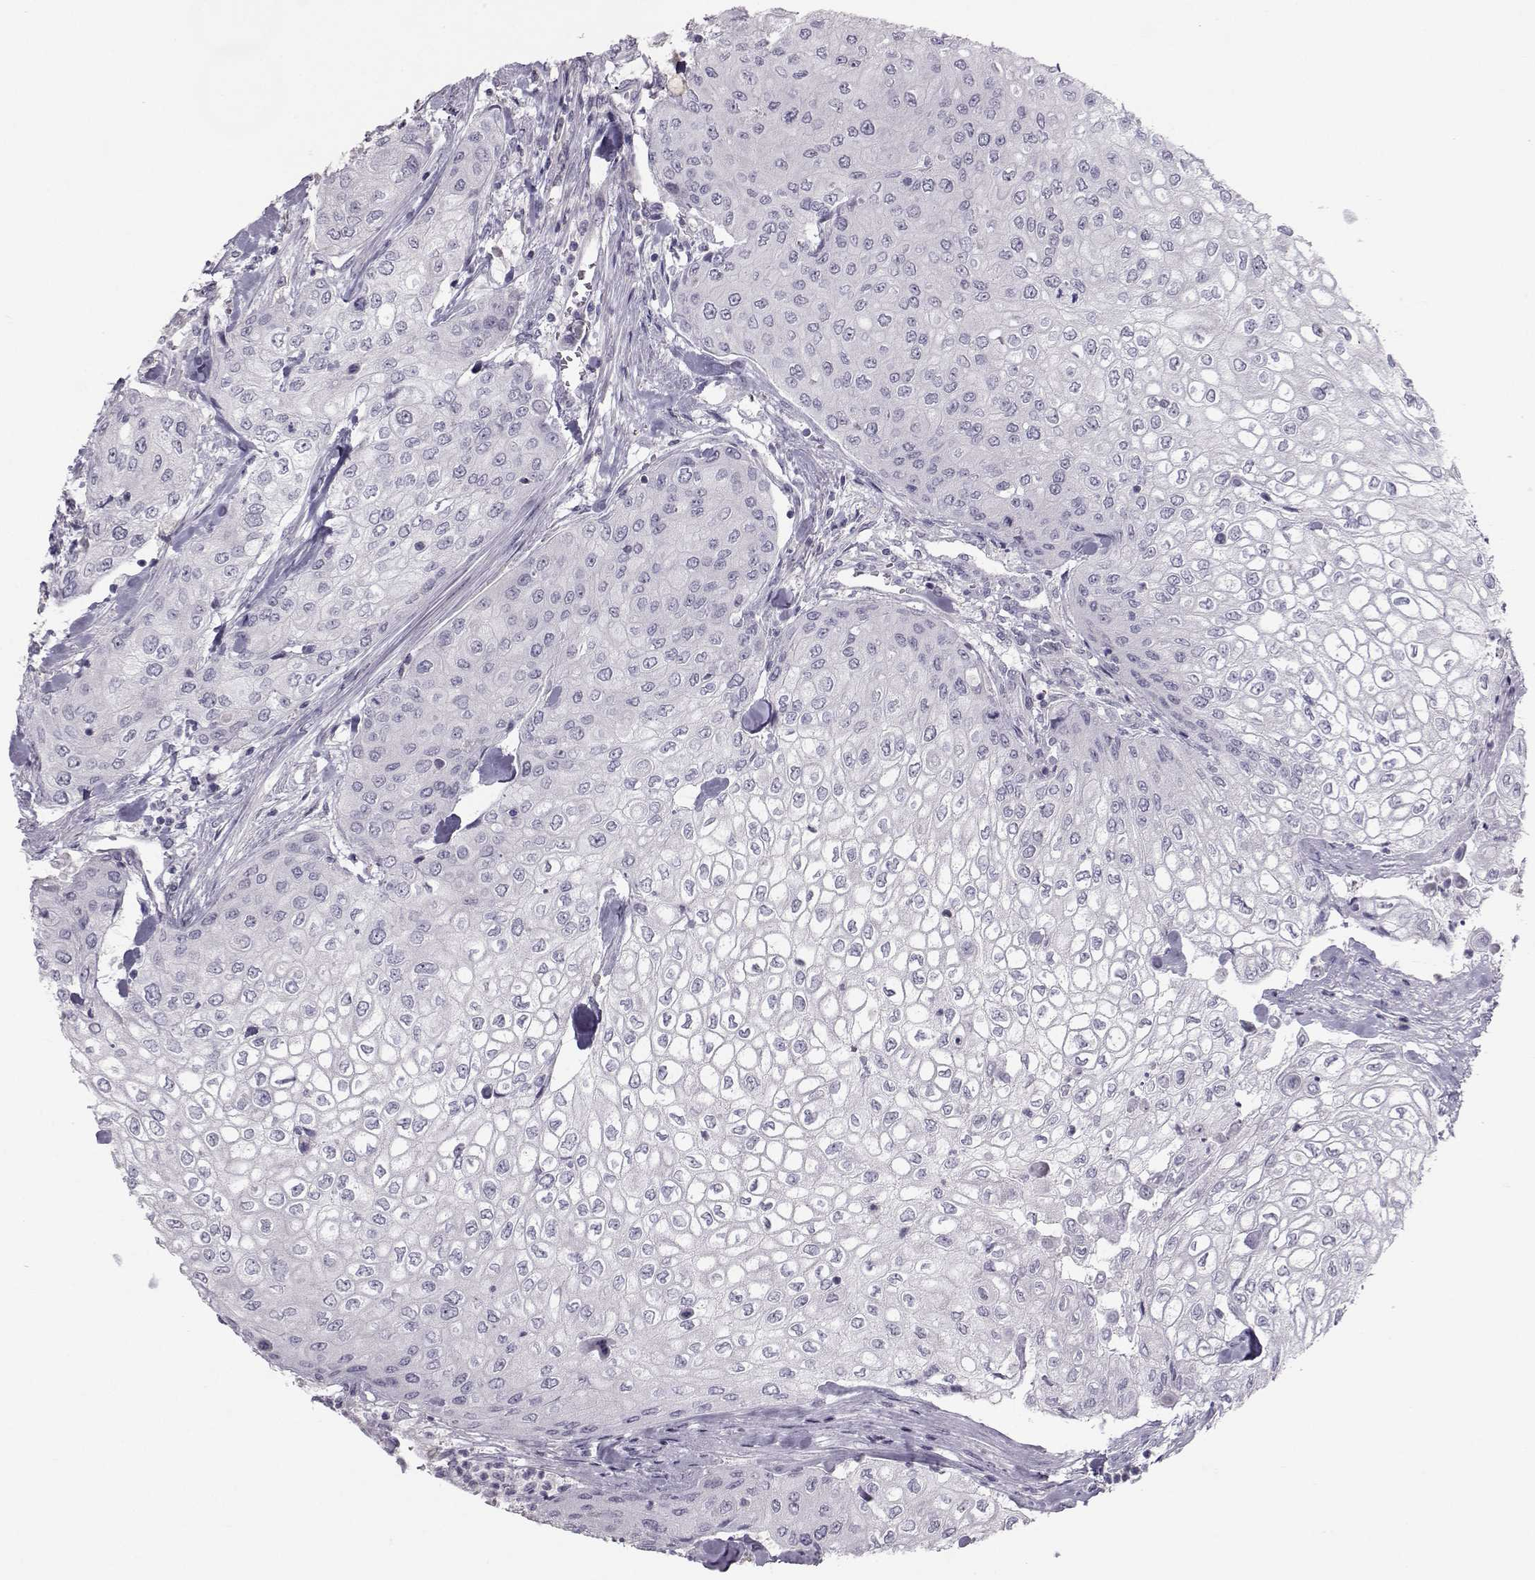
{"staining": {"intensity": "negative", "quantity": "none", "location": "none"}, "tissue": "urothelial cancer", "cell_type": "Tumor cells", "image_type": "cancer", "snomed": [{"axis": "morphology", "description": "Urothelial carcinoma, High grade"}, {"axis": "topography", "description": "Urinary bladder"}], "caption": "Human high-grade urothelial carcinoma stained for a protein using IHC demonstrates no positivity in tumor cells.", "gene": "GARIN3", "patient": {"sex": "male", "age": 62}}